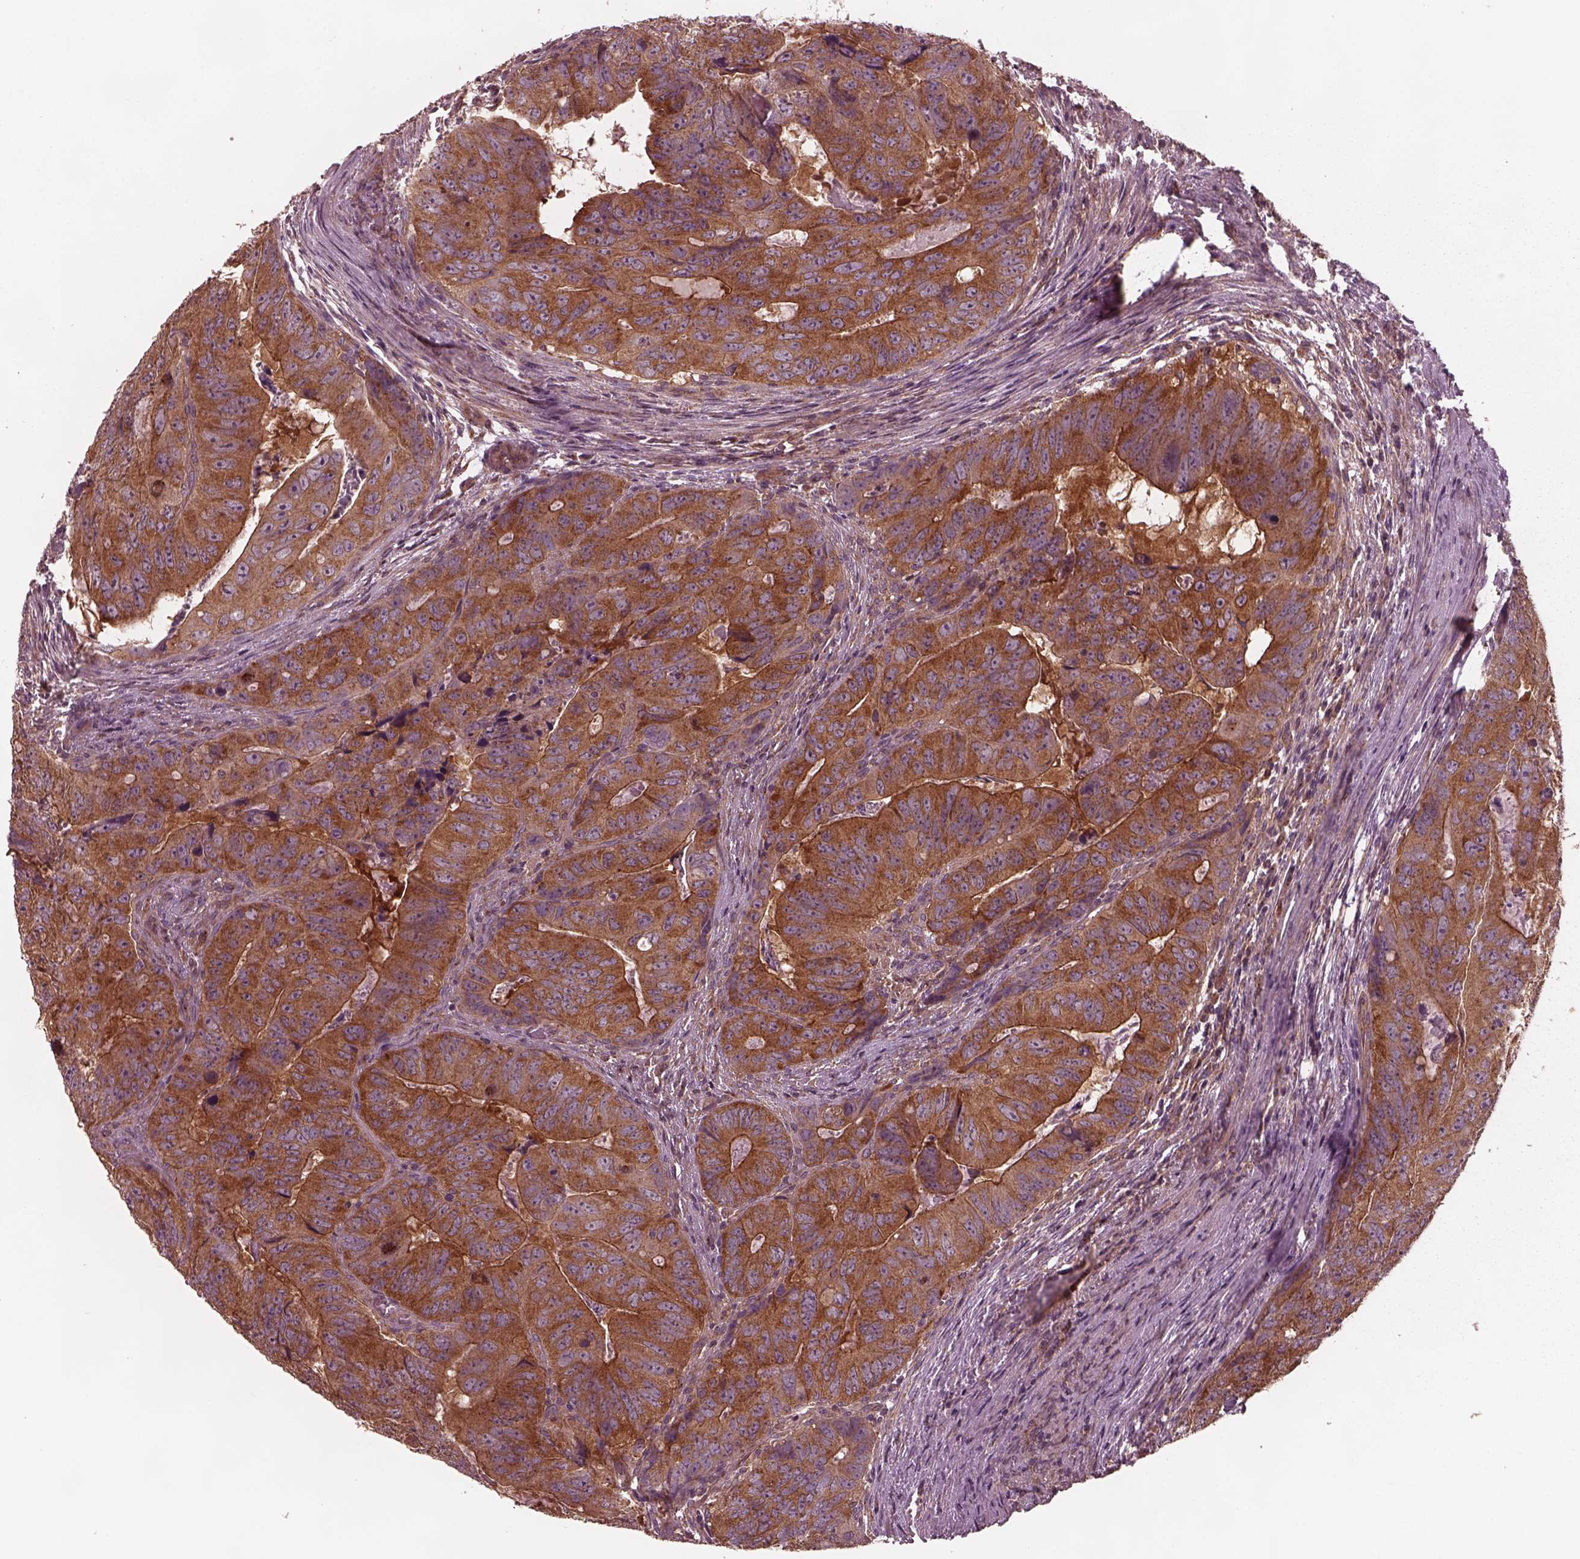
{"staining": {"intensity": "strong", "quantity": ">75%", "location": "cytoplasmic/membranous"}, "tissue": "colorectal cancer", "cell_type": "Tumor cells", "image_type": "cancer", "snomed": [{"axis": "morphology", "description": "Adenocarcinoma, NOS"}, {"axis": "topography", "description": "Colon"}], "caption": "This is a photomicrograph of immunohistochemistry staining of colorectal adenocarcinoma, which shows strong positivity in the cytoplasmic/membranous of tumor cells.", "gene": "TUBG1", "patient": {"sex": "male", "age": 79}}